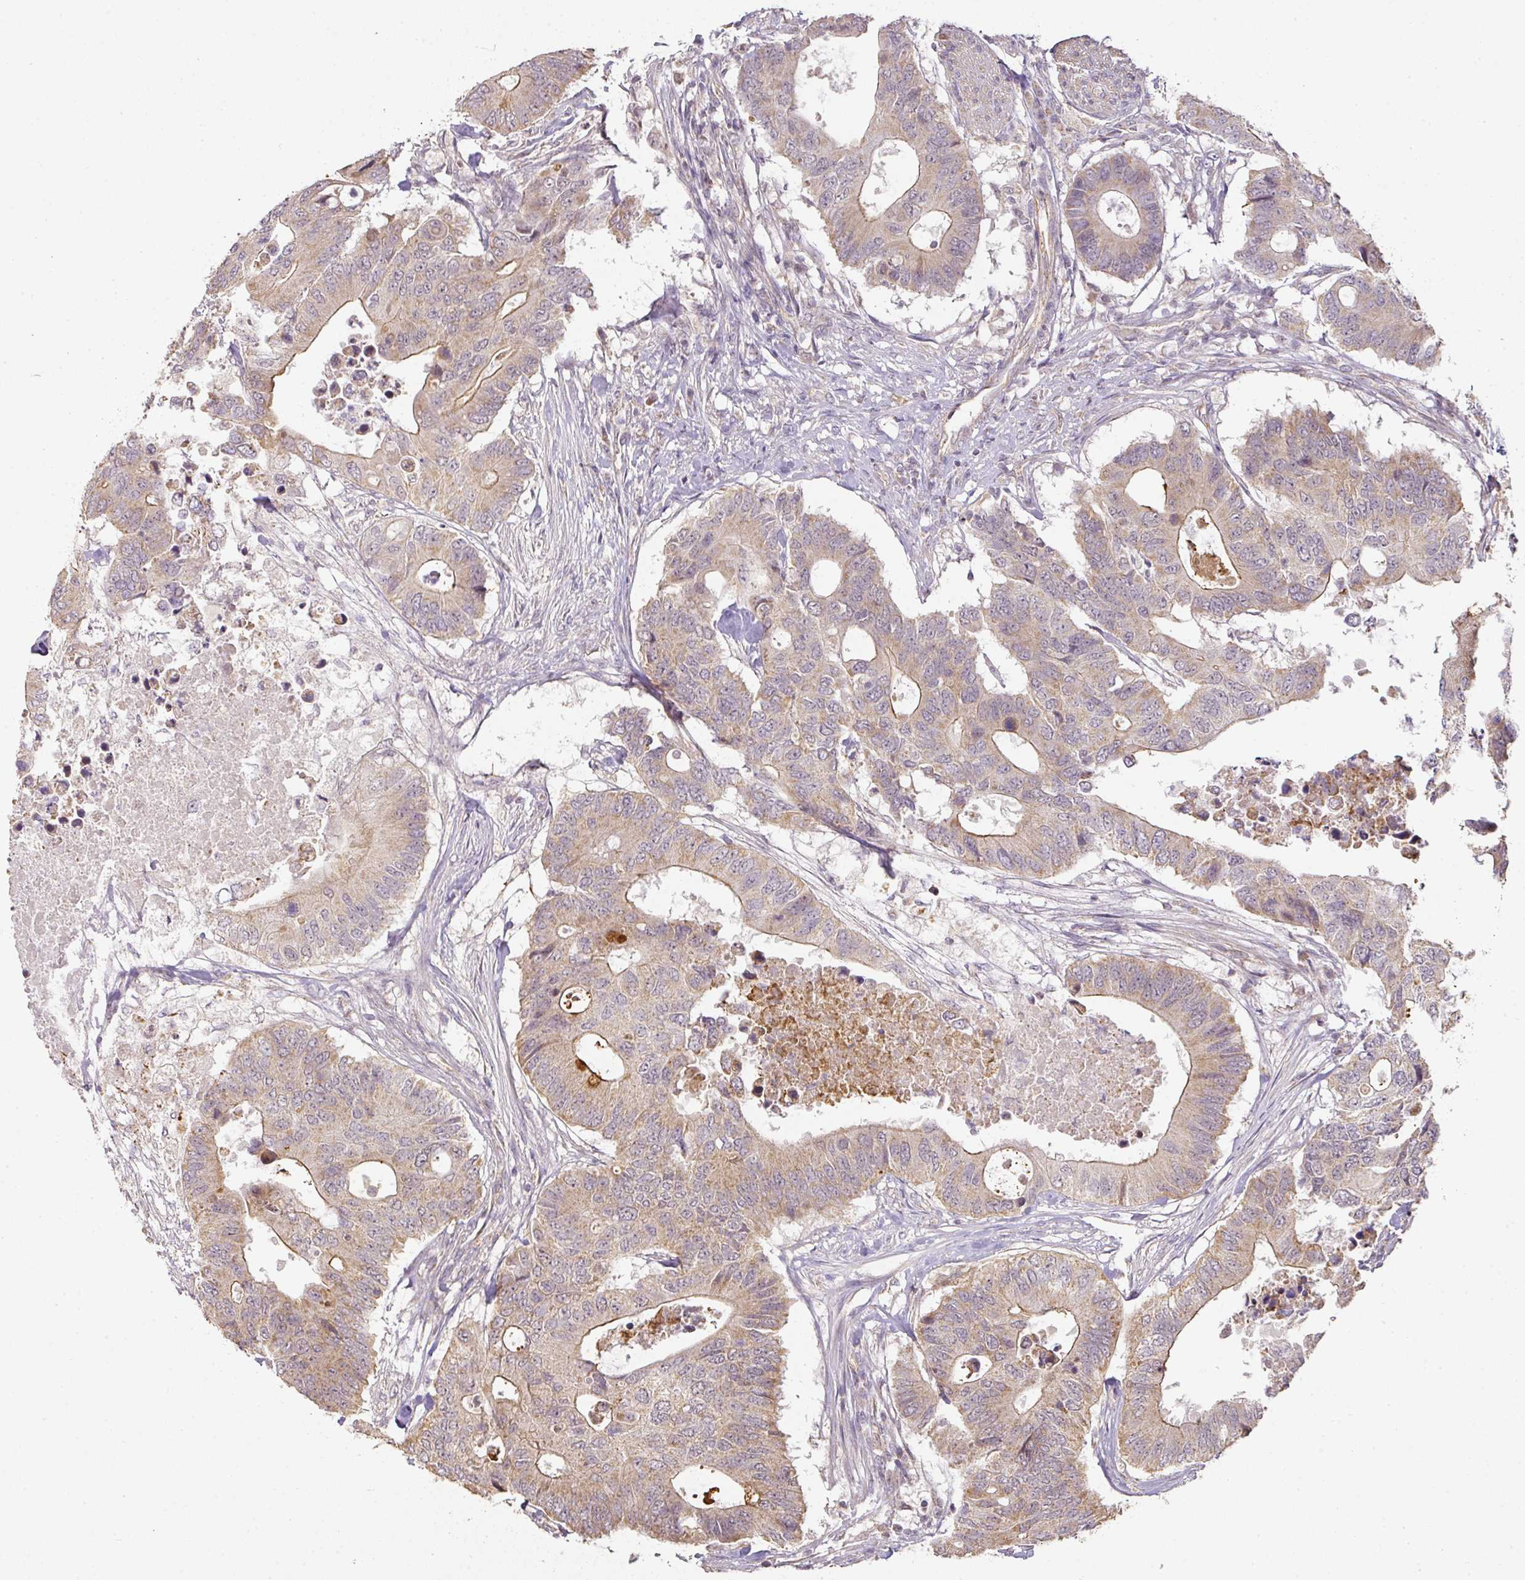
{"staining": {"intensity": "moderate", "quantity": ">75%", "location": "cytoplasmic/membranous"}, "tissue": "colorectal cancer", "cell_type": "Tumor cells", "image_type": "cancer", "snomed": [{"axis": "morphology", "description": "Adenocarcinoma, NOS"}, {"axis": "topography", "description": "Colon"}], "caption": "About >75% of tumor cells in human colorectal cancer show moderate cytoplasmic/membranous protein staining as visualized by brown immunohistochemical staining.", "gene": "MYOM2", "patient": {"sex": "male", "age": 71}}